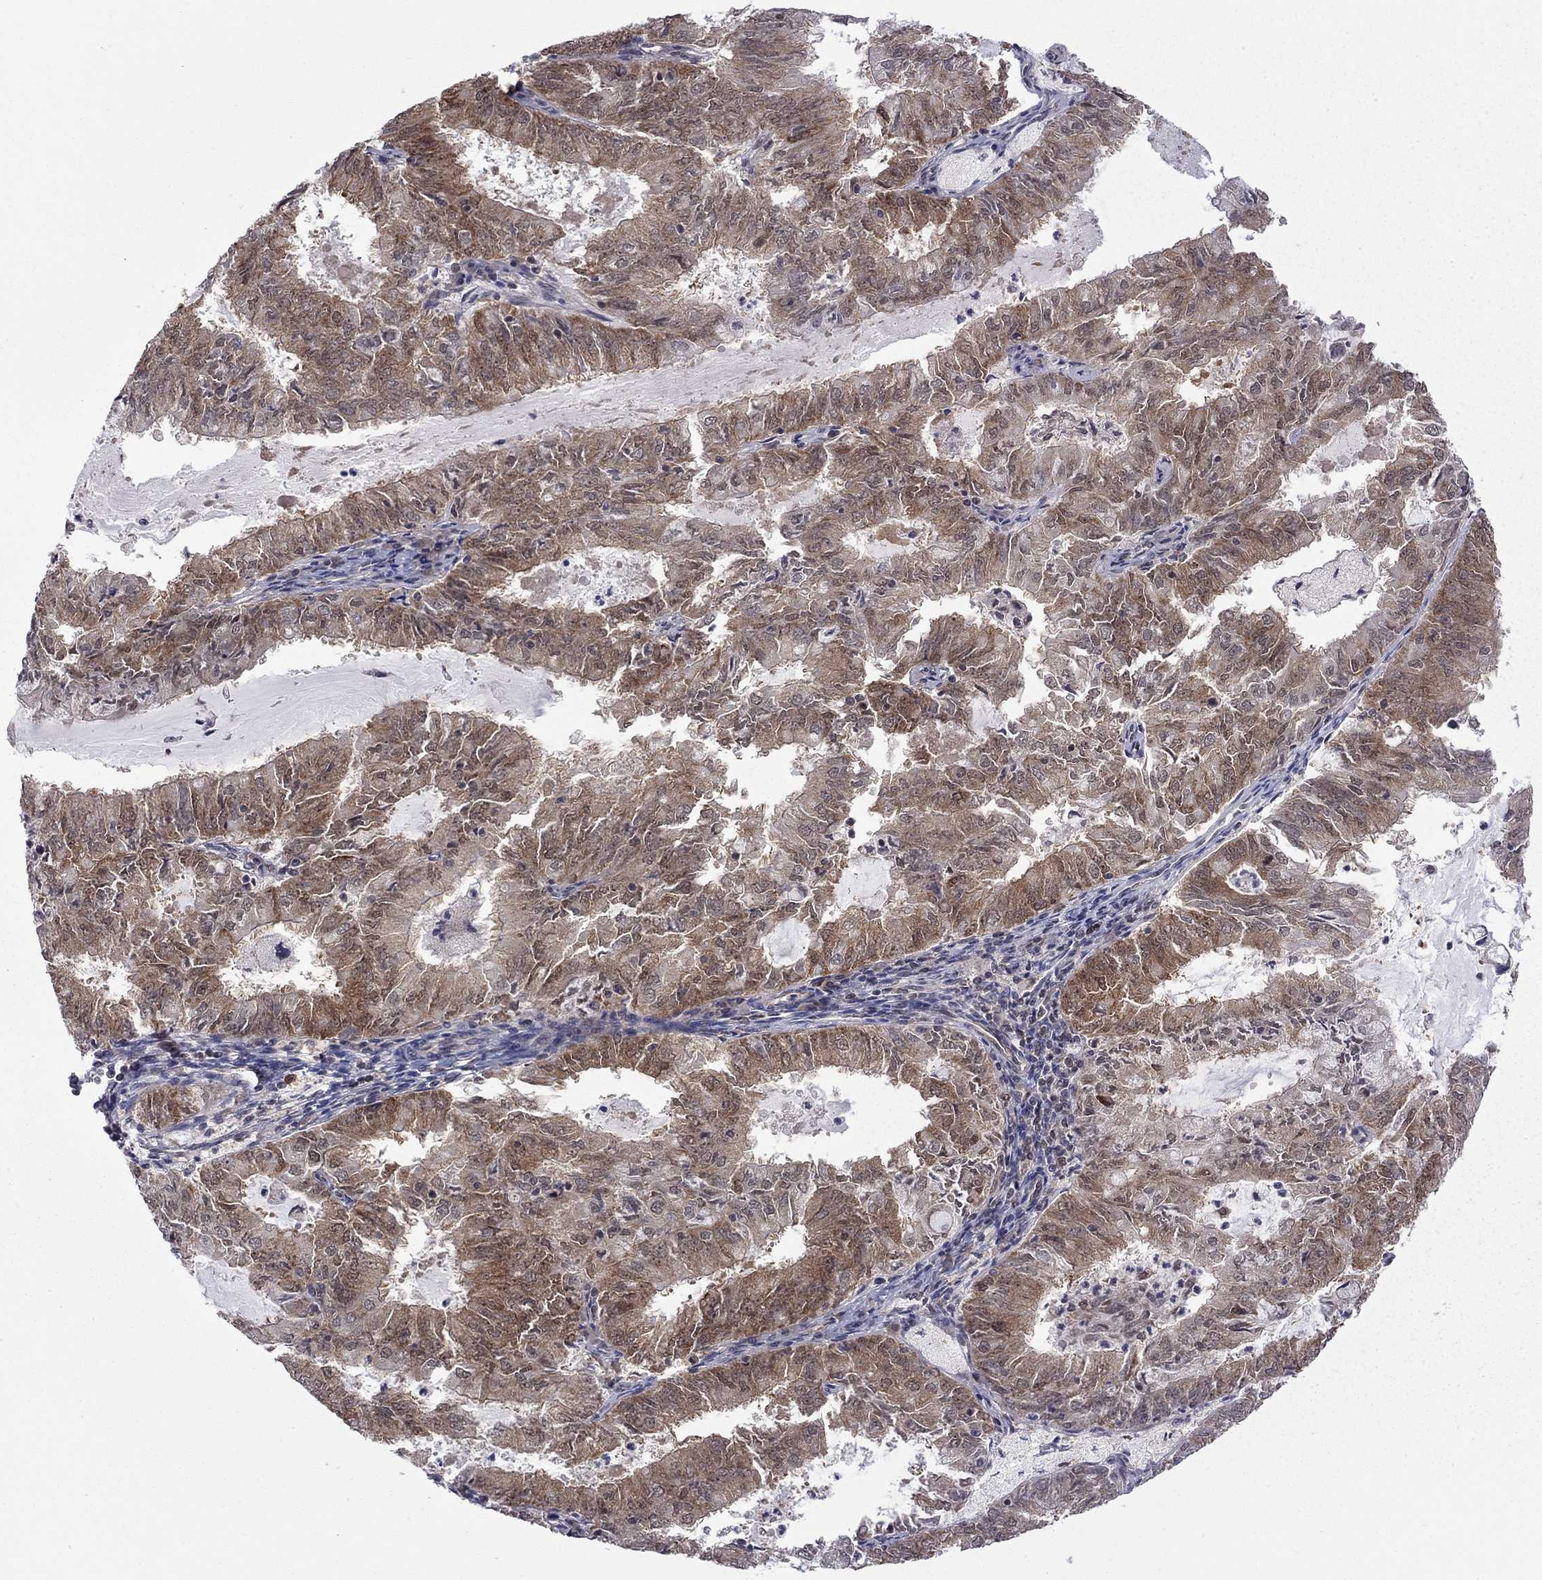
{"staining": {"intensity": "moderate", "quantity": ">75%", "location": "cytoplasmic/membranous"}, "tissue": "endometrial cancer", "cell_type": "Tumor cells", "image_type": "cancer", "snomed": [{"axis": "morphology", "description": "Adenocarcinoma, NOS"}, {"axis": "topography", "description": "Endometrium"}], "caption": "Endometrial adenocarcinoma was stained to show a protein in brown. There is medium levels of moderate cytoplasmic/membranous expression in approximately >75% of tumor cells.", "gene": "NAA50", "patient": {"sex": "female", "age": 57}}